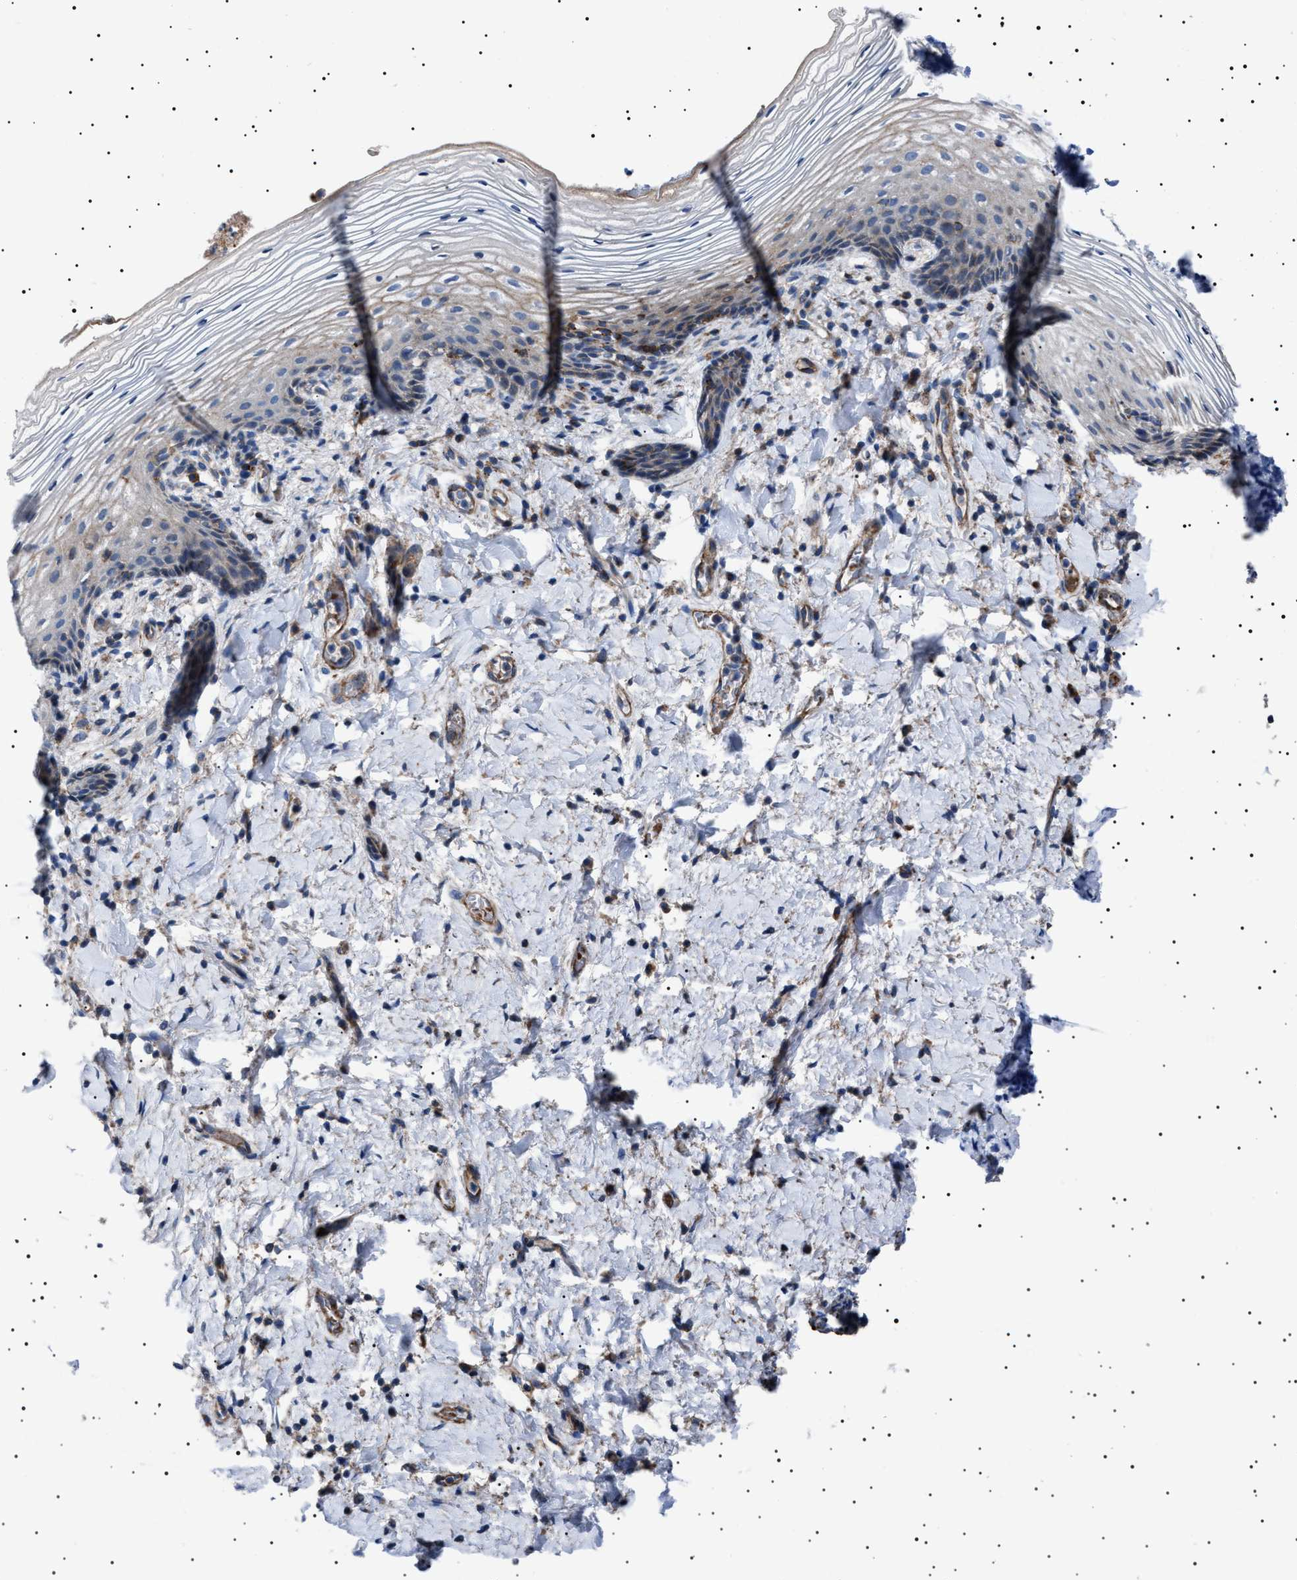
{"staining": {"intensity": "negative", "quantity": "none", "location": "none"}, "tissue": "vagina", "cell_type": "Squamous epithelial cells", "image_type": "normal", "snomed": [{"axis": "morphology", "description": "Normal tissue, NOS"}, {"axis": "topography", "description": "Vagina"}], "caption": "There is no significant staining in squamous epithelial cells of vagina. (Stains: DAB (3,3'-diaminobenzidine) immunohistochemistry with hematoxylin counter stain, Microscopy: brightfield microscopy at high magnification).", "gene": "NEU1", "patient": {"sex": "female", "age": 60}}